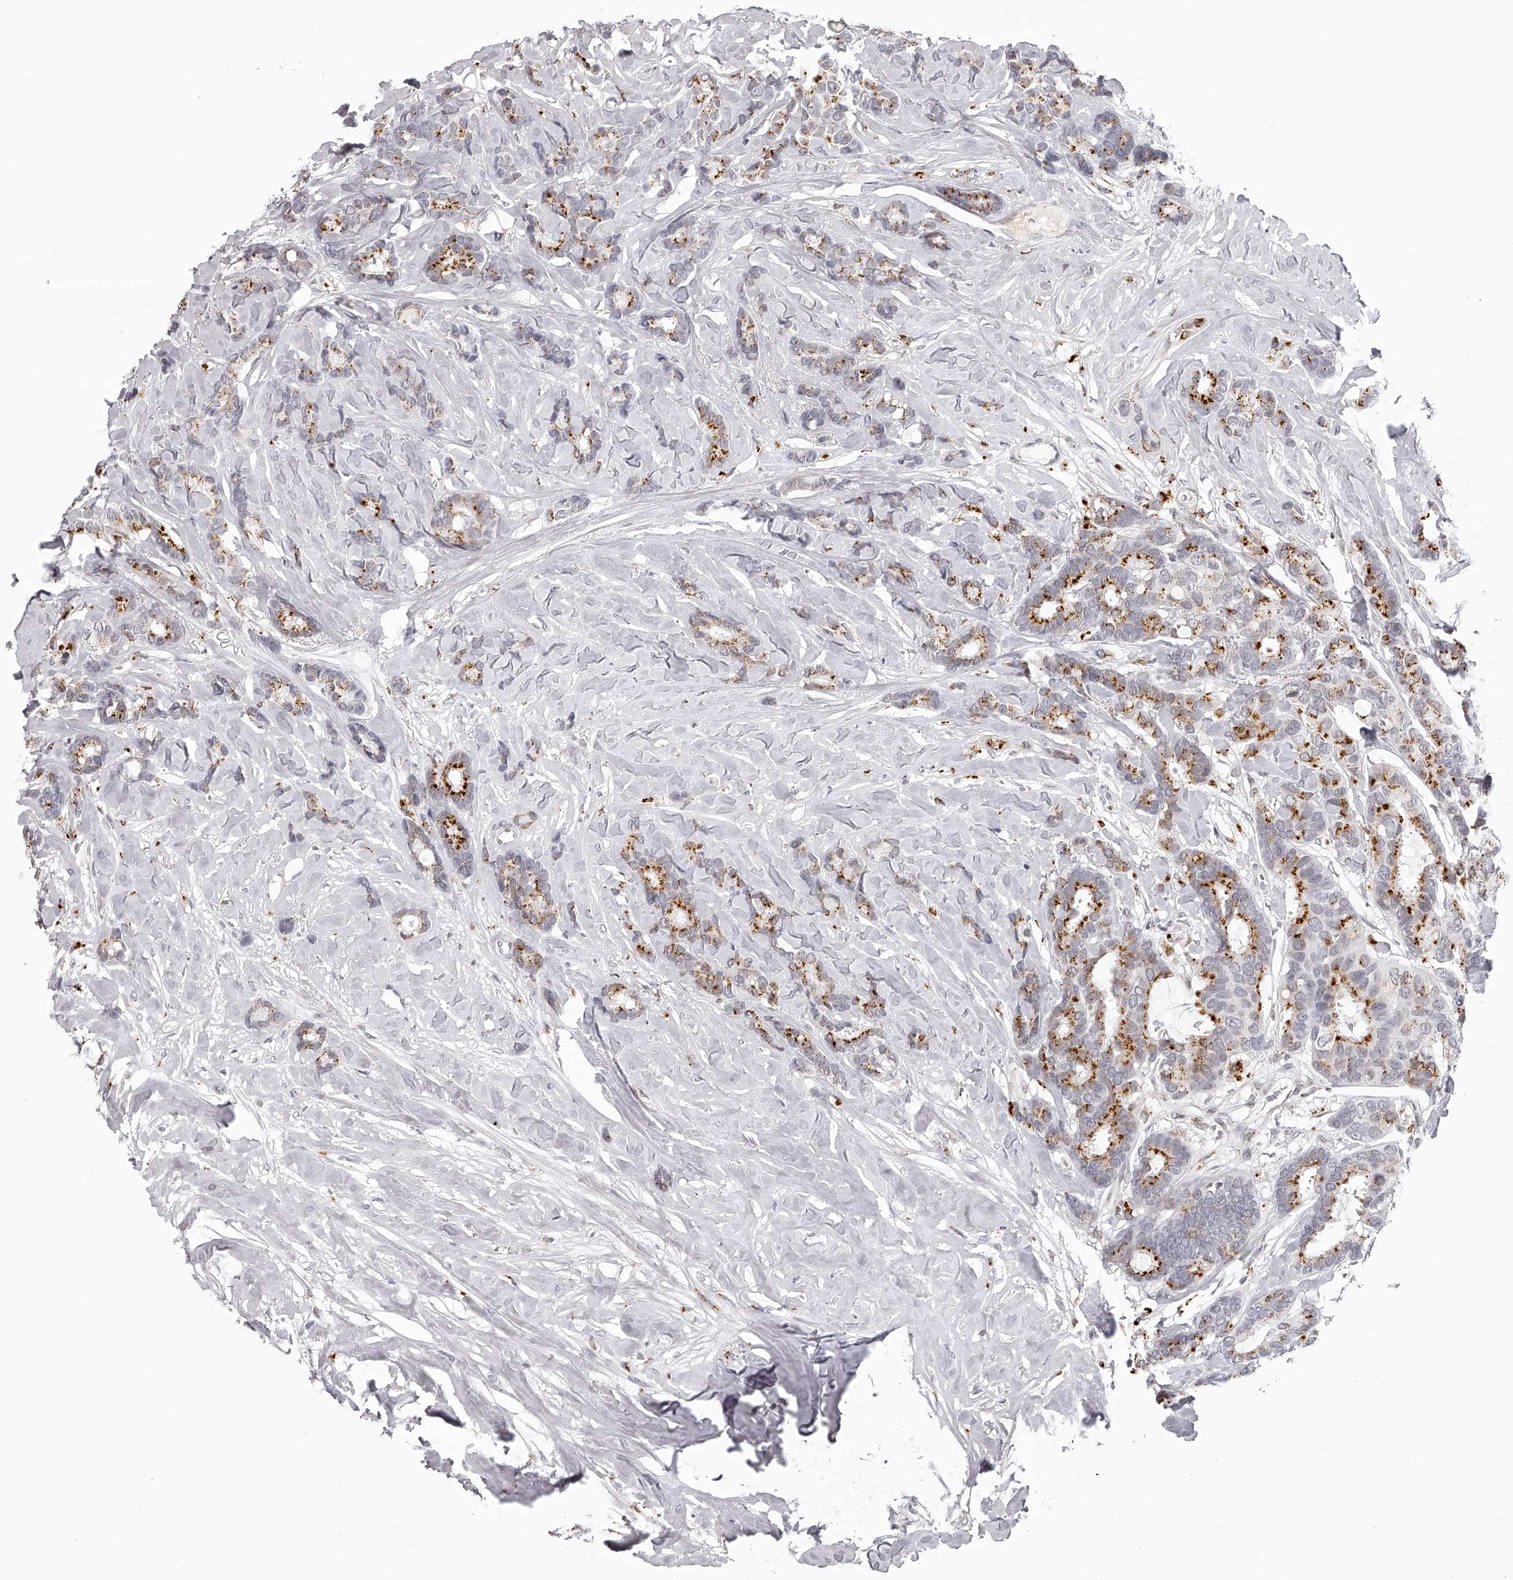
{"staining": {"intensity": "strong", "quantity": "25%-75%", "location": "cytoplasmic/membranous"}, "tissue": "breast cancer", "cell_type": "Tumor cells", "image_type": "cancer", "snomed": [{"axis": "morphology", "description": "Duct carcinoma"}, {"axis": "topography", "description": "Breast"}], "caption": "Strong cytoplasmic/membranous protein expression is appreciated in about 25%-75% of tumor cells in breast invasive ductal carcinoma.", "gene": "RNF220", "patient": {"sex": "female", "age": 87}}